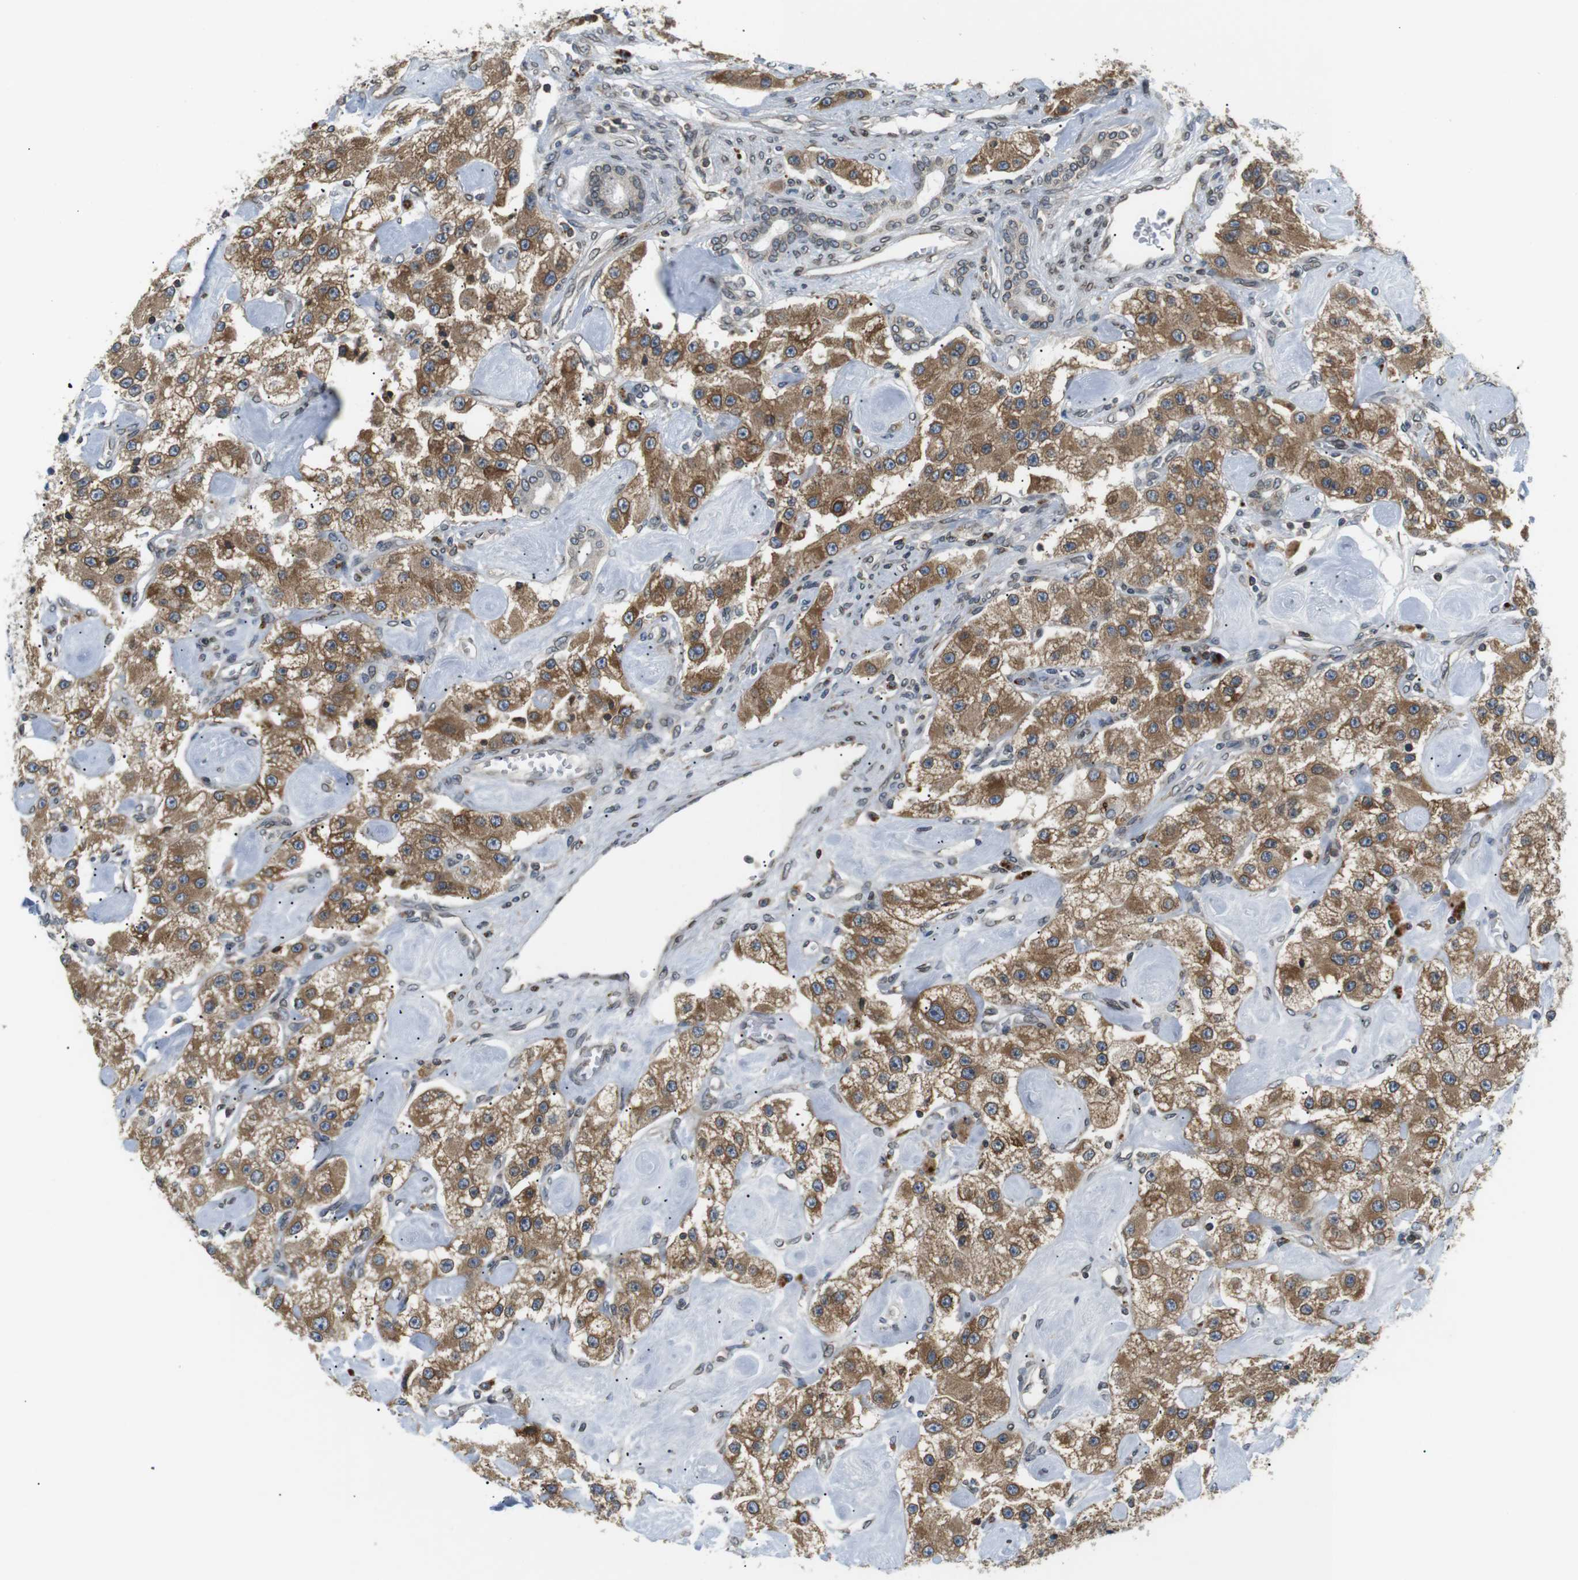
{"staining": {"intensity": "moderate", "quantity": ">75%", "location": "cytoplasmic/membranous"}, "tissue": "carcinoid", "cell_type": "Tumor cells", "image_type": "cancer", "snomed": [{"axis": "morphology", "description": "Carcinoid, malignant, NOS"}, {"axis": "topography", "description": "Pancreas"}], "caption": "An immunohistochemistry histopathology image of neoplastic tissue is shown. Protein staining in brown shows moderate cytoplasmic/membranous positivity in carcinoid (malignant) within tumor cells.", "gene": "TMX4", "patient": {"sex": "male", "age": 41}}